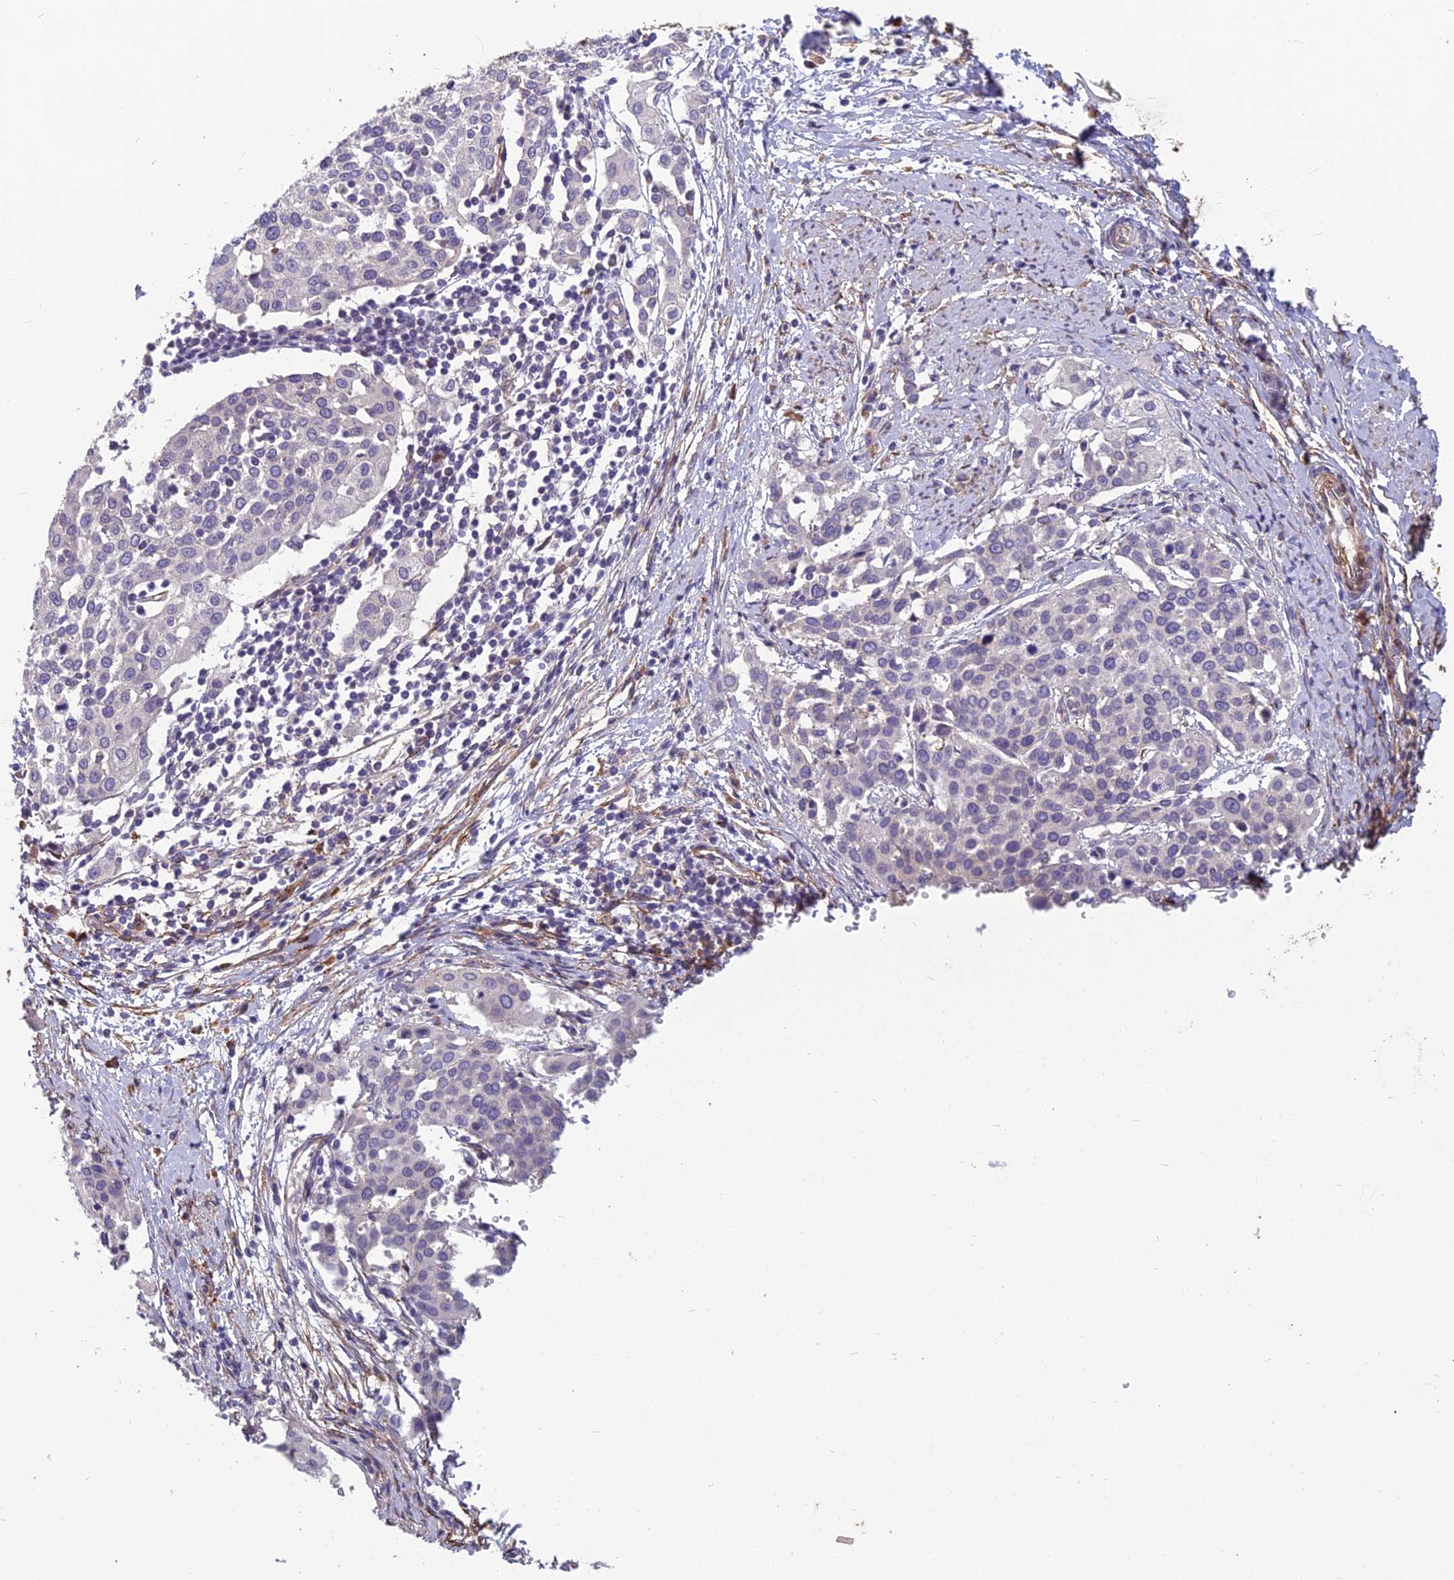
{"staining": {"intensity": "negative", "quantity": "none", "location": "none"}, "tissue": "cervical cancer", "cell_type": "Tumor cells", "image_type": "cancer", "snomed": [{"axis": "morphology", "description": "Squamous cell carcinoma, NOS"}, {"axis": "topography", "description": "Cervix"}], "caption": "A photomicrograph of cervical squamous cell carcinoma stained for a protein reveals no brown staining in tumor cells. The staining was performed using DAB (3,3'-diaminobenzidine) to visualize the protein expression in brown, while the nuclei were stained in blue with hematoxylin (Magnification: 20x).", "gene": "TSPAN15", "patient": {"sex": "female", "age": 44}}